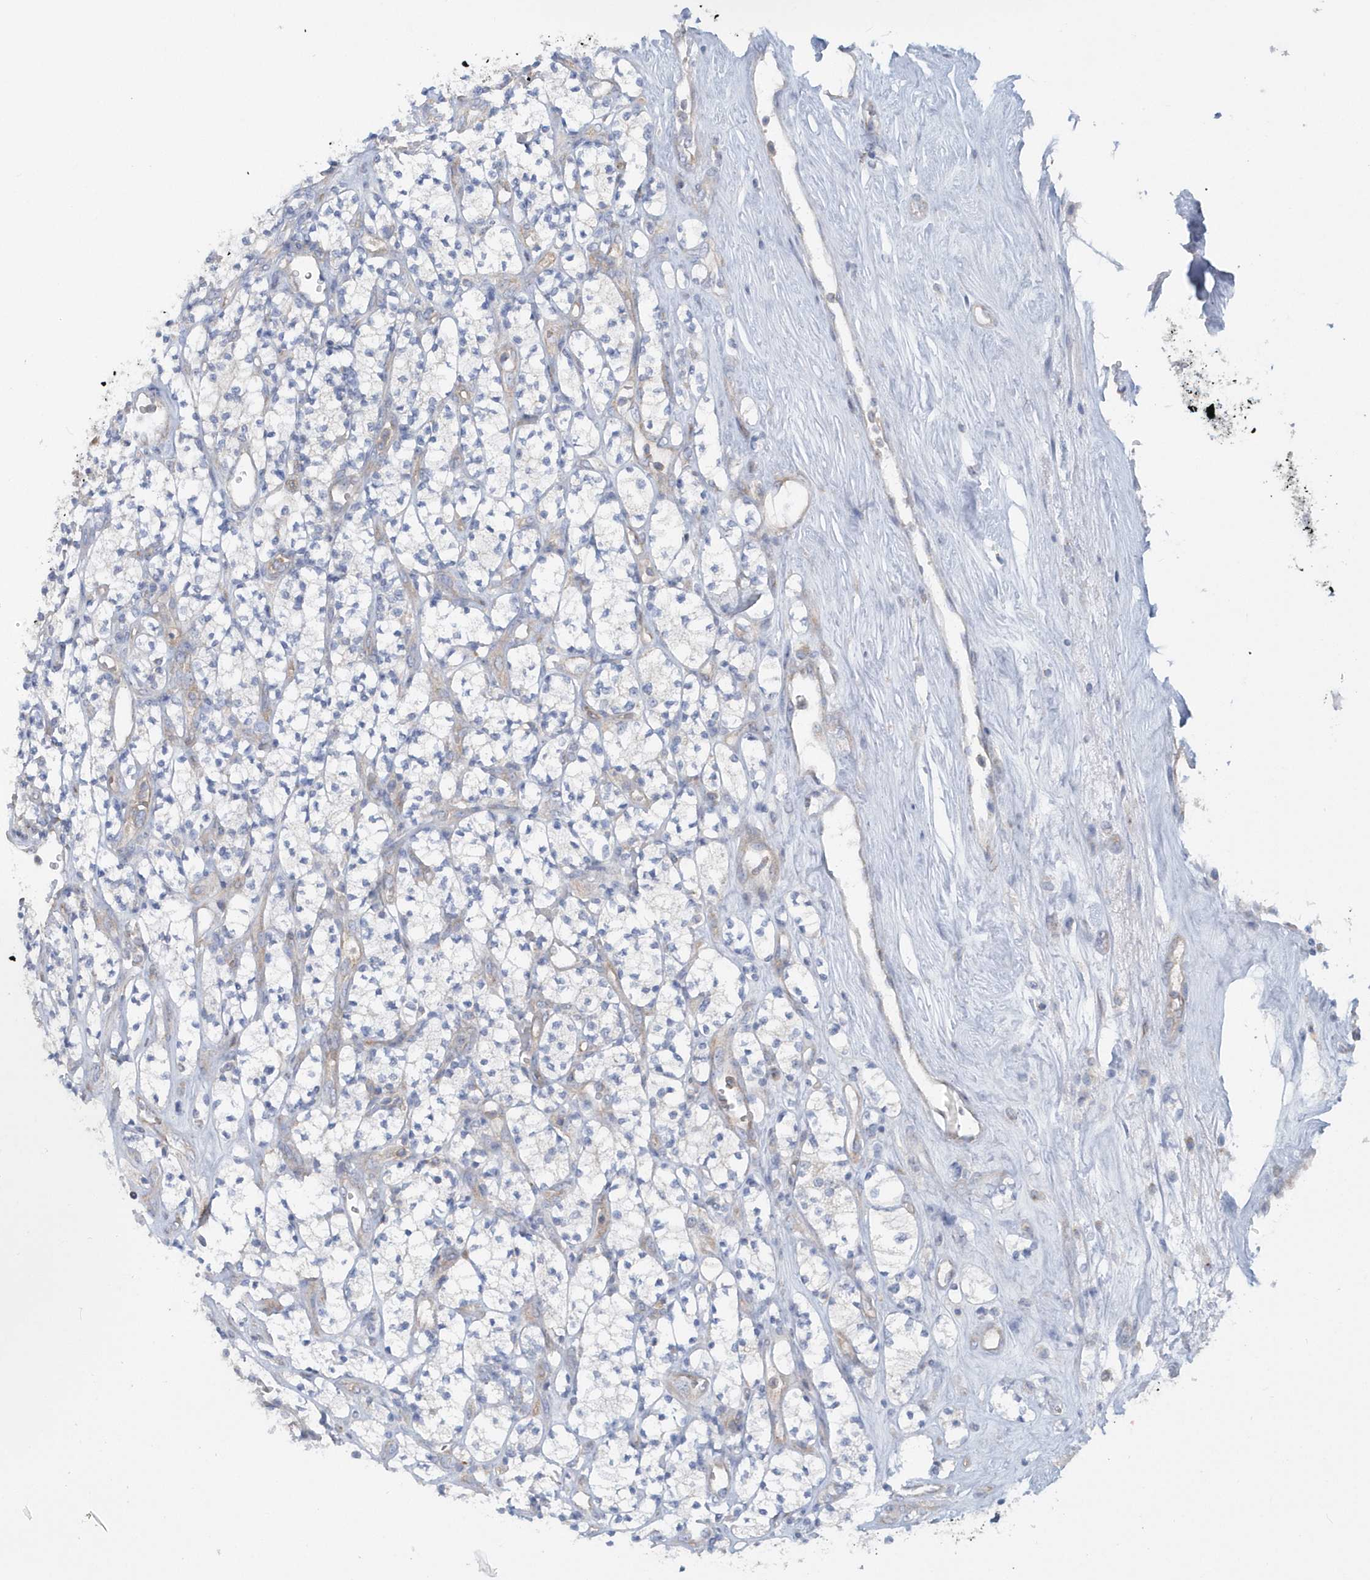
{"staining": {"intensity": "negative", "quantity": "none", "location": "none"}, "tissue": "renal cancer", "cell_type": "Tumor cells", "image_type": "cancer", "snomed": [{"axis": "morphology", "description": "Adenocarcinoma, NOS"}, {"axis": "topography", "description": "Kidney"}], "caption": "This is an IHC micrograph of renal cancer (adenocarcinoma). There is no positivity in tumor cells.", "gene": "EIF3C", "patient": {"sex": "male", "age": 77}}